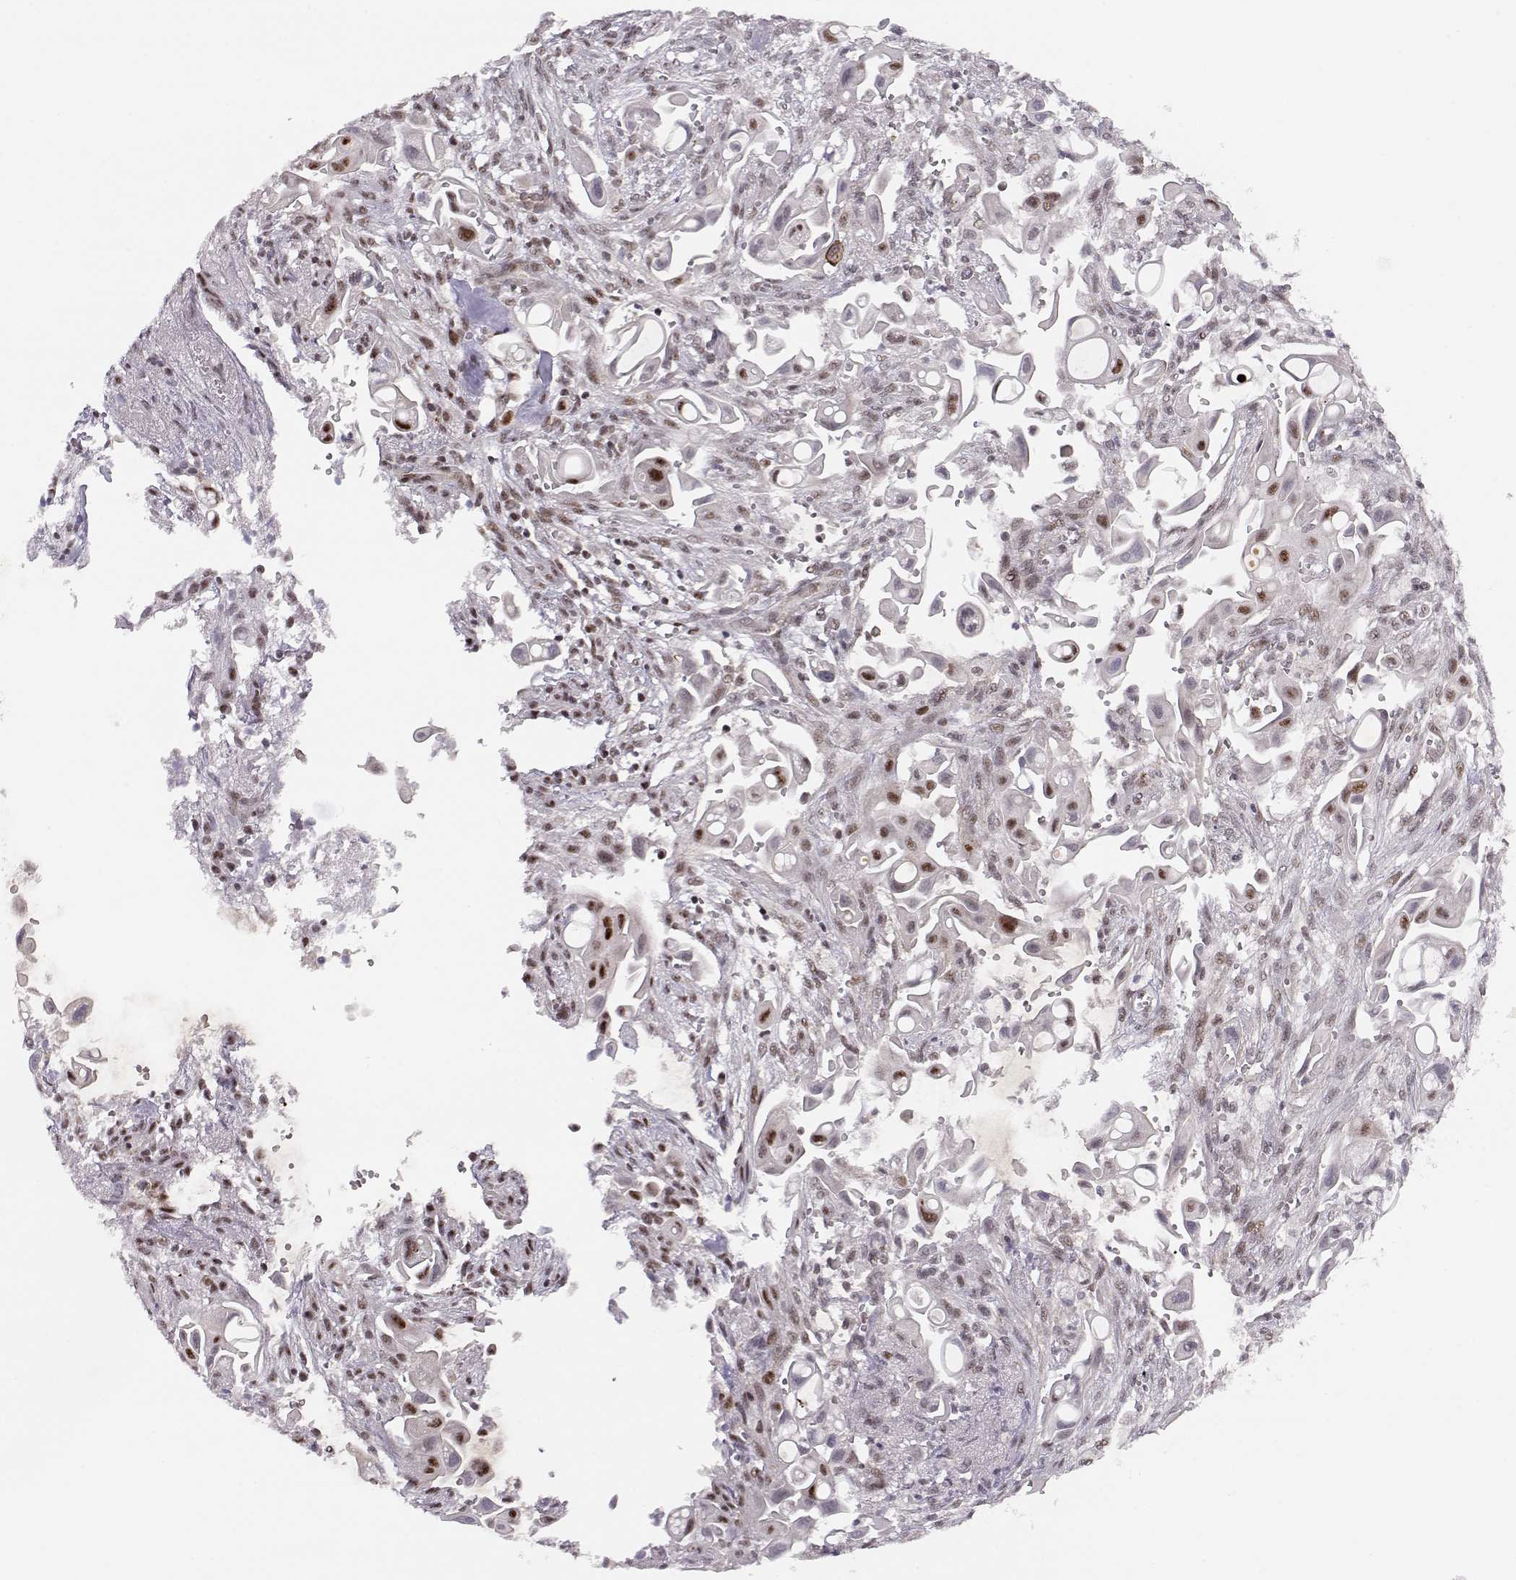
{"staining": {"intensity": "strong", "quantity": "25%-75%", "location": "nuclear"}, "tissue": "pancreatic cancer", "cell_type": "Tumor cells", "image_type": "cancer", "snomed": [{"axis": "morphology", "description": "Adenocarcinoma, NOS"}, {"axis": "topography", "description": "Pancreas"}], "caption": "Human pancreatic cancer stained with a protein marker exhibits strong staining in tumor cells.", "gene": "CIR1", "patient": {"sex": "male", "age": 50}}